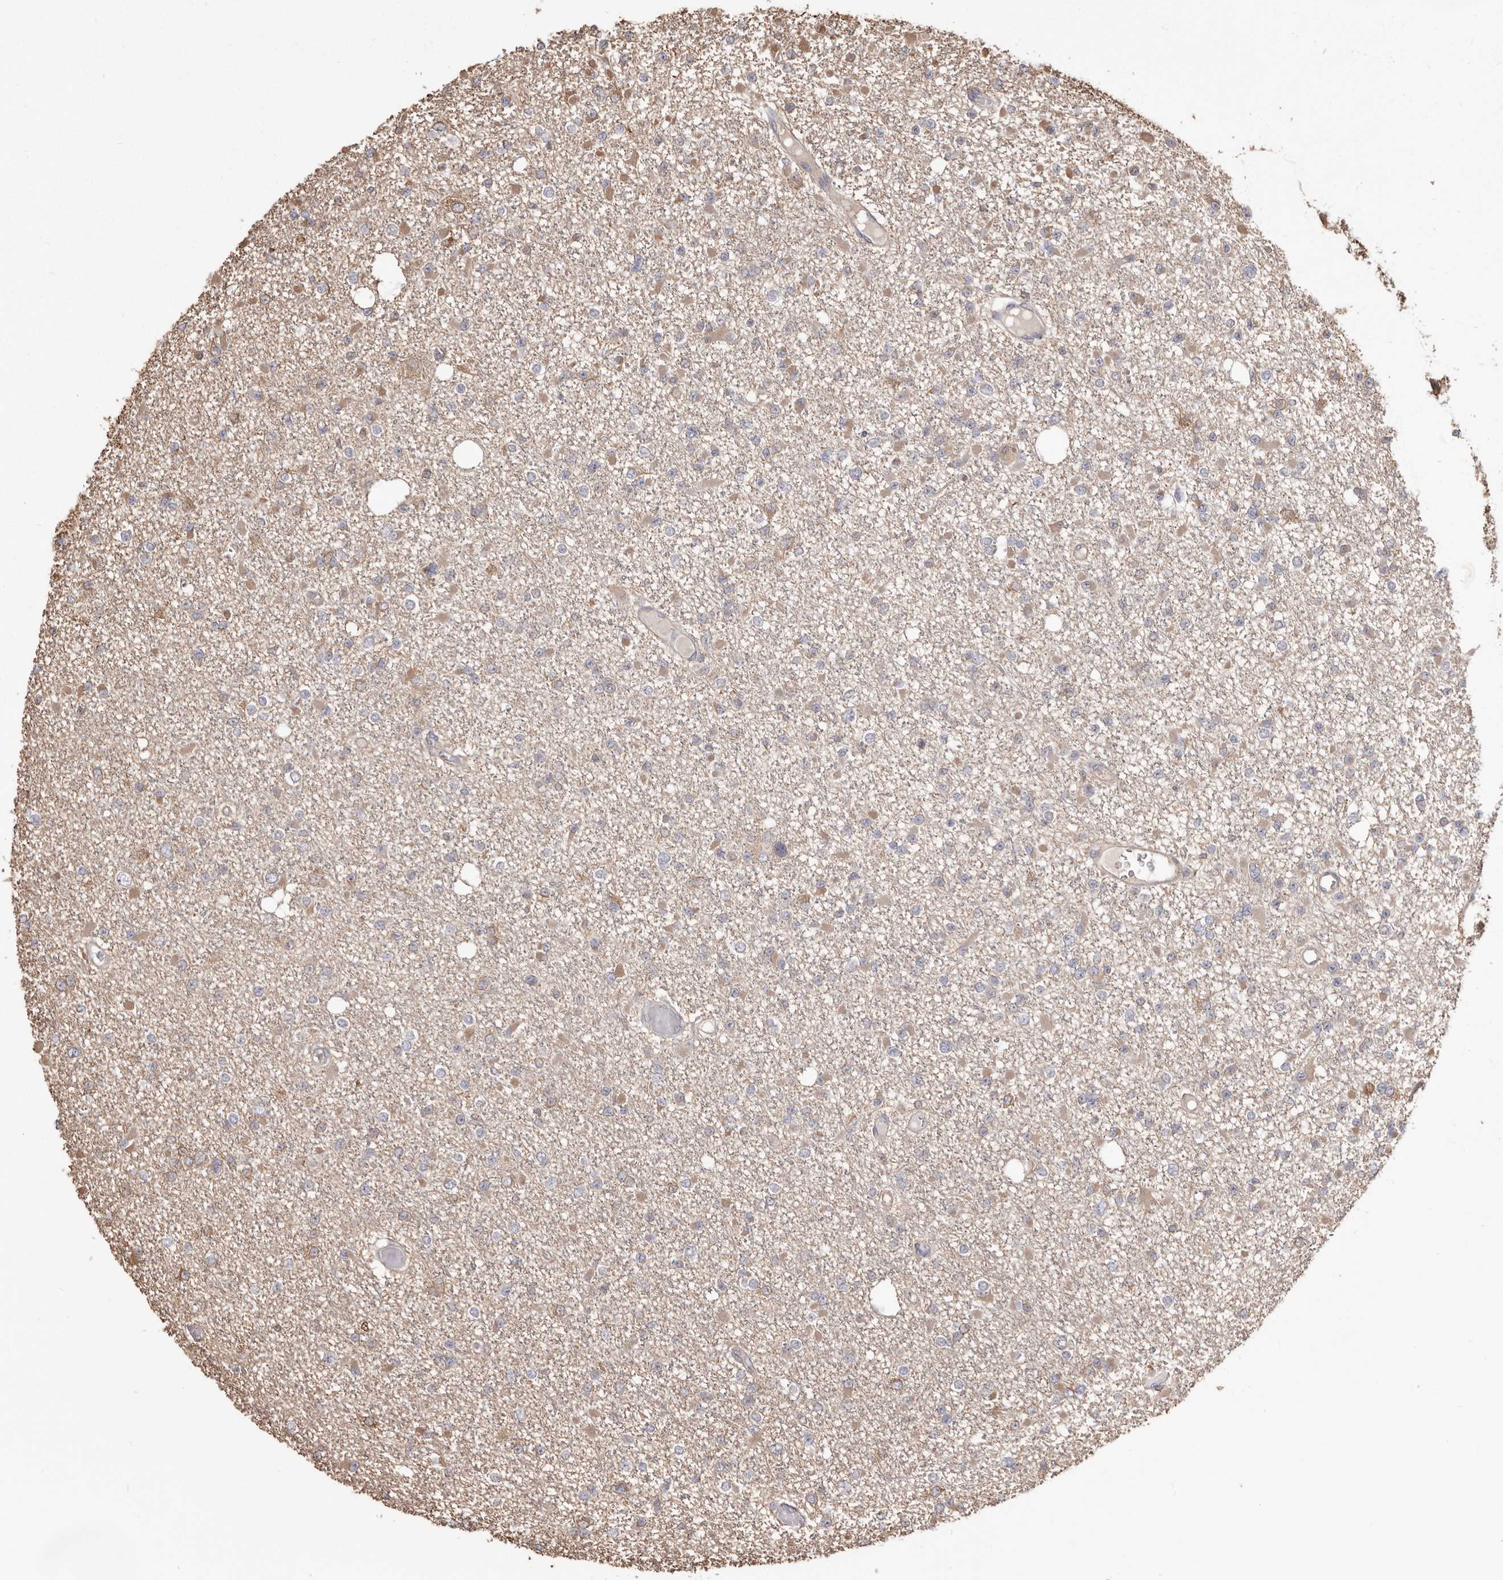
{"staining": {"intensity": "weak", "quantity": "<25%", "location": "cytoplasmic/membranous"}, "tissue": "glioma", "cell_type": "Tumor cells", "image_type": "cancer", "snomed": [{"axis": "morphology", "description": "Glioma, malignant, Low grade"}, {"axis": "topography", "description": "Brain"}], "caption": "IHC photomicrograph of malignant glioma (low-grade) stained for a protein (brown), which demonstrates no expression in tumor cells. (Brightfield microscopy of DAB IHC at high magnification).", "gene": "PKM", "patient": {"sex": "female", "age": 22}}